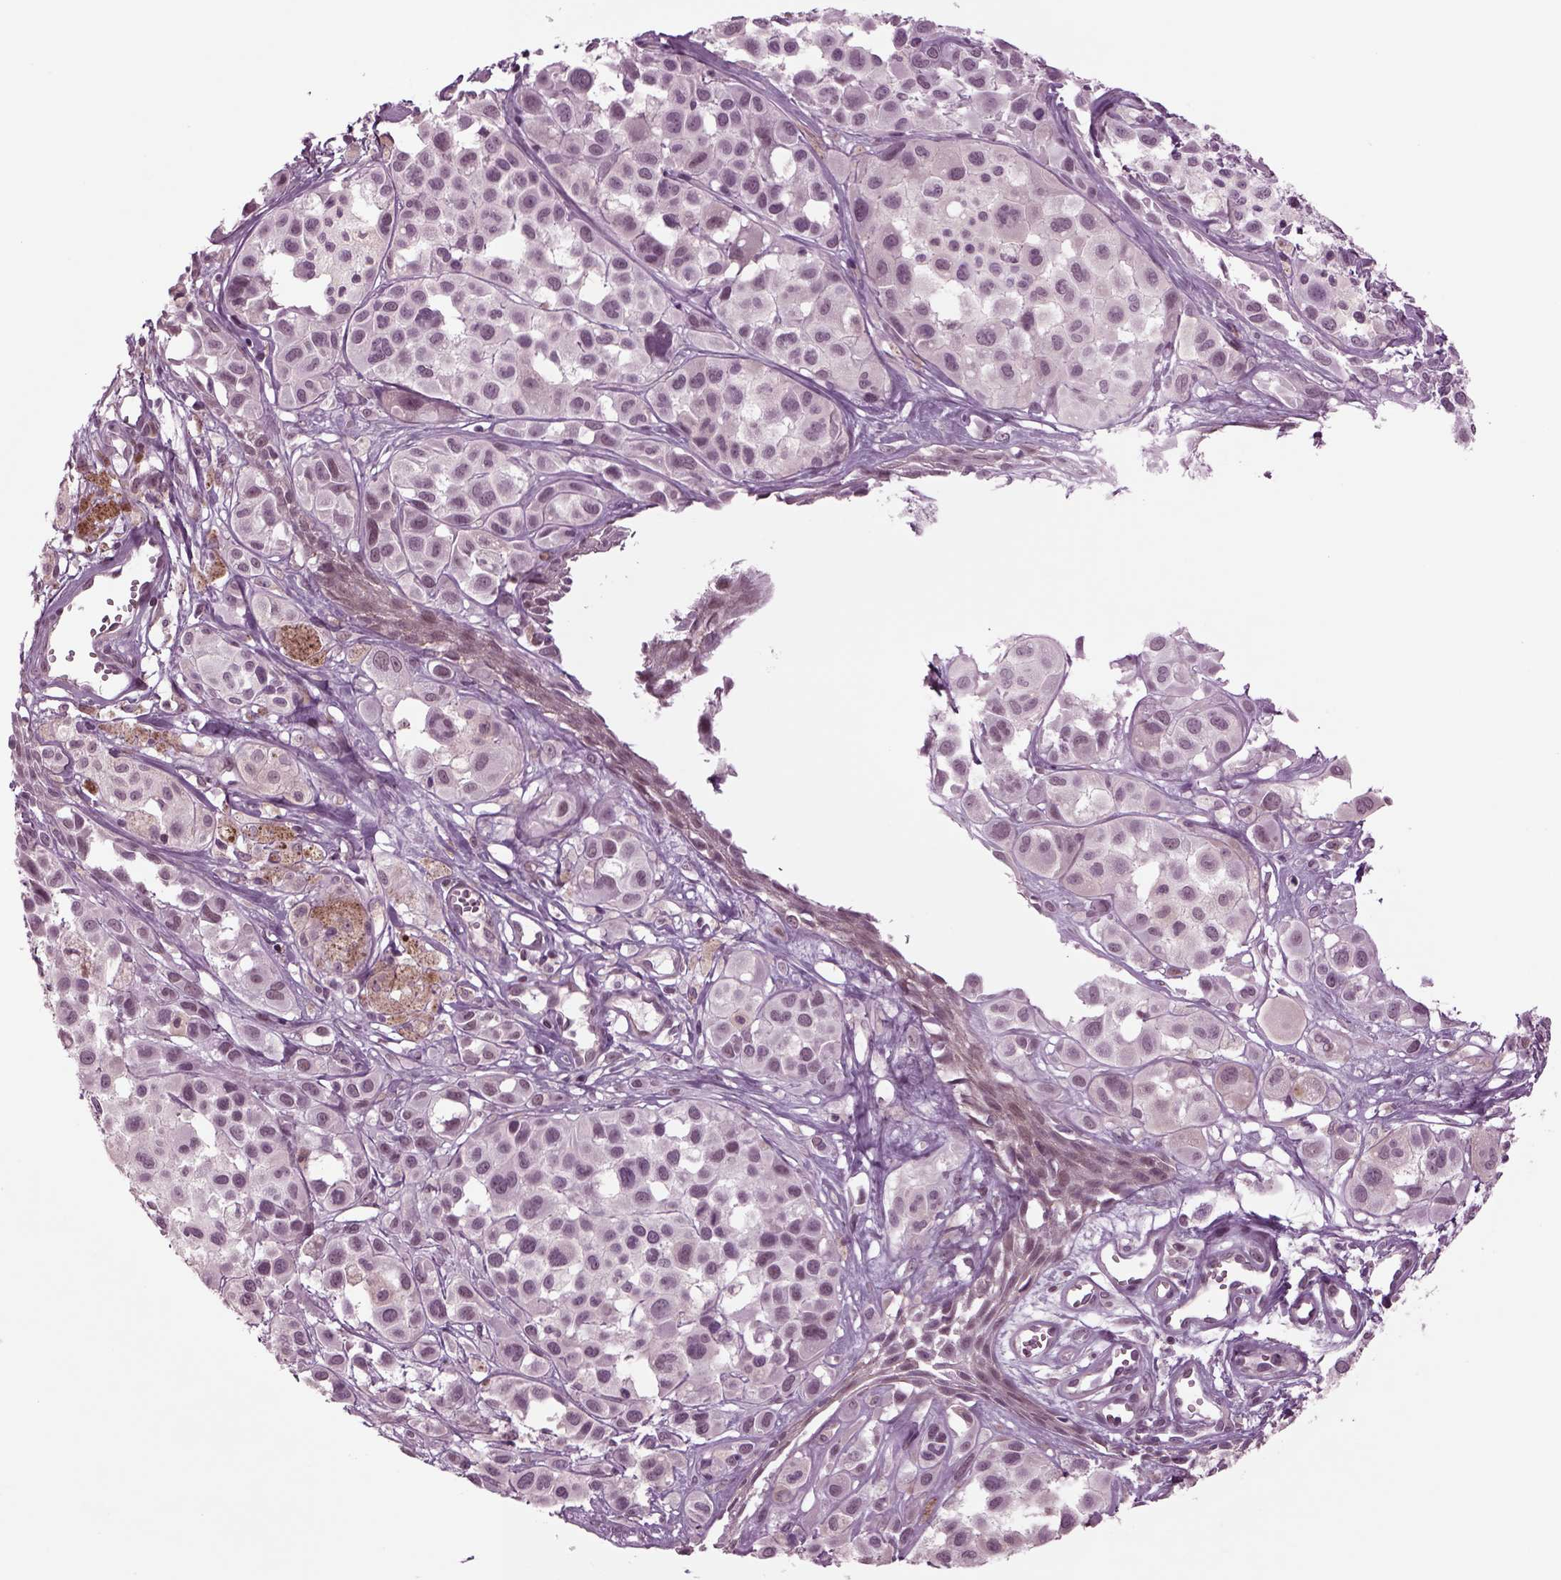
{"staining": {"intensity": "negative", "quantity": "none", "location": "none"}, "tissue": "melanoma", "cell_type": "Tumor cells", "image_type": "cancer", "snomed": [{"axis": "morphology", "description": "Malignant melanoma, NOS"}, {"axis": "topography", "description": "Skin"}], "caption": "A histopathology image of human melanoma is negative for staining in tumor cells.", "gene": "ODF3", "patient": {"sex": "male", "age": 77}}